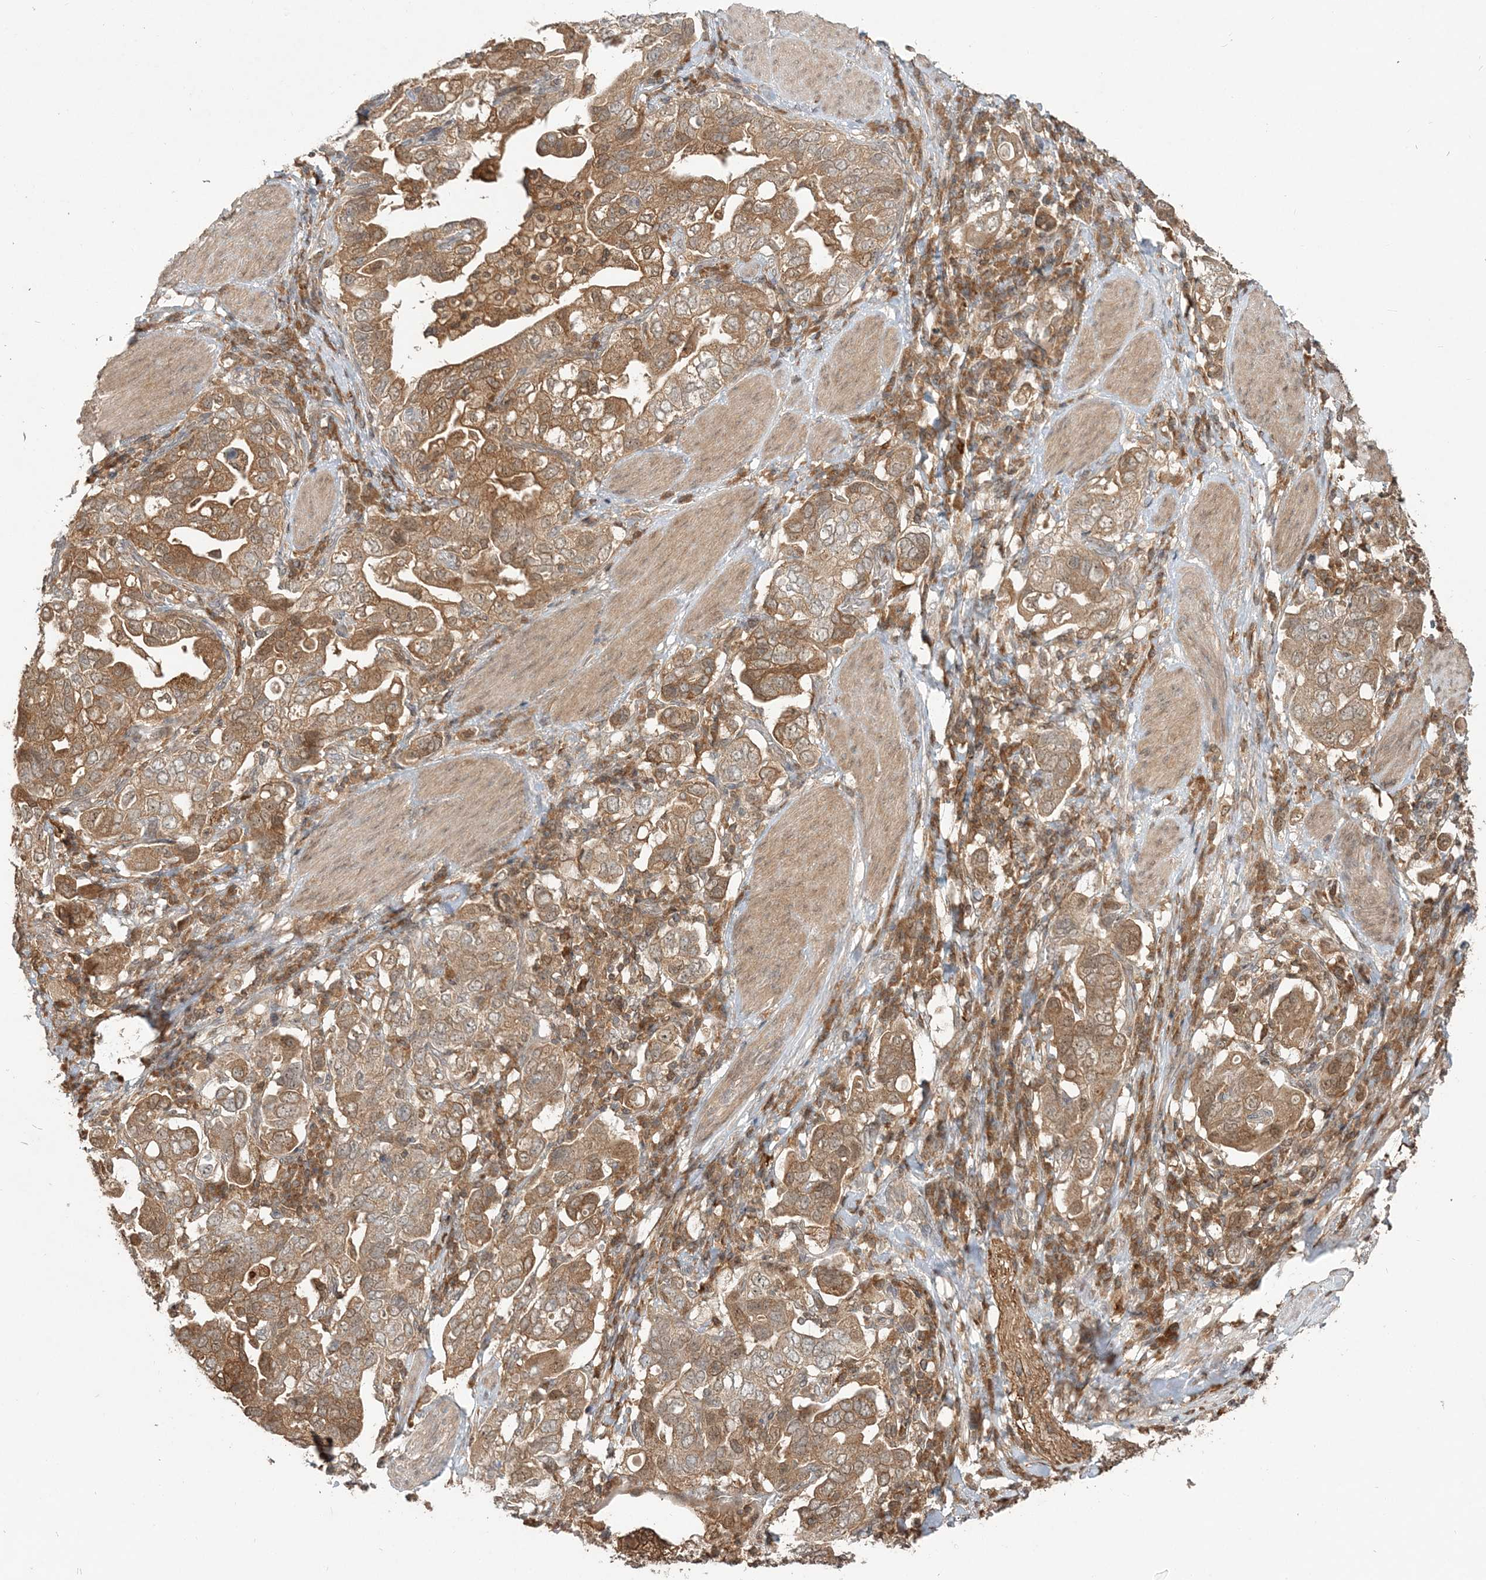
{"staining": {"intensity": "moderate", "quantity": ">75%", "location": "cytoplasmic/membranous"}, "tissue": "stomach cancer", "cell_type": "Tumor cells", "image_type": "cancer", "snomed": [{"axis": "morphology", "description": "Adenocarcinoma, NOS"}, {"axis": "topography", "description": "Stomach, upper"}], "caption": "There is medium levels of moderate cytoplasmic/membranous expression in tumor cells of adenocarcinoma (stomach), as demonstrated by immunohistochemical staining (brown color).", "gene": "CAB39", "patient": {"sex": "male", "age": 62}}